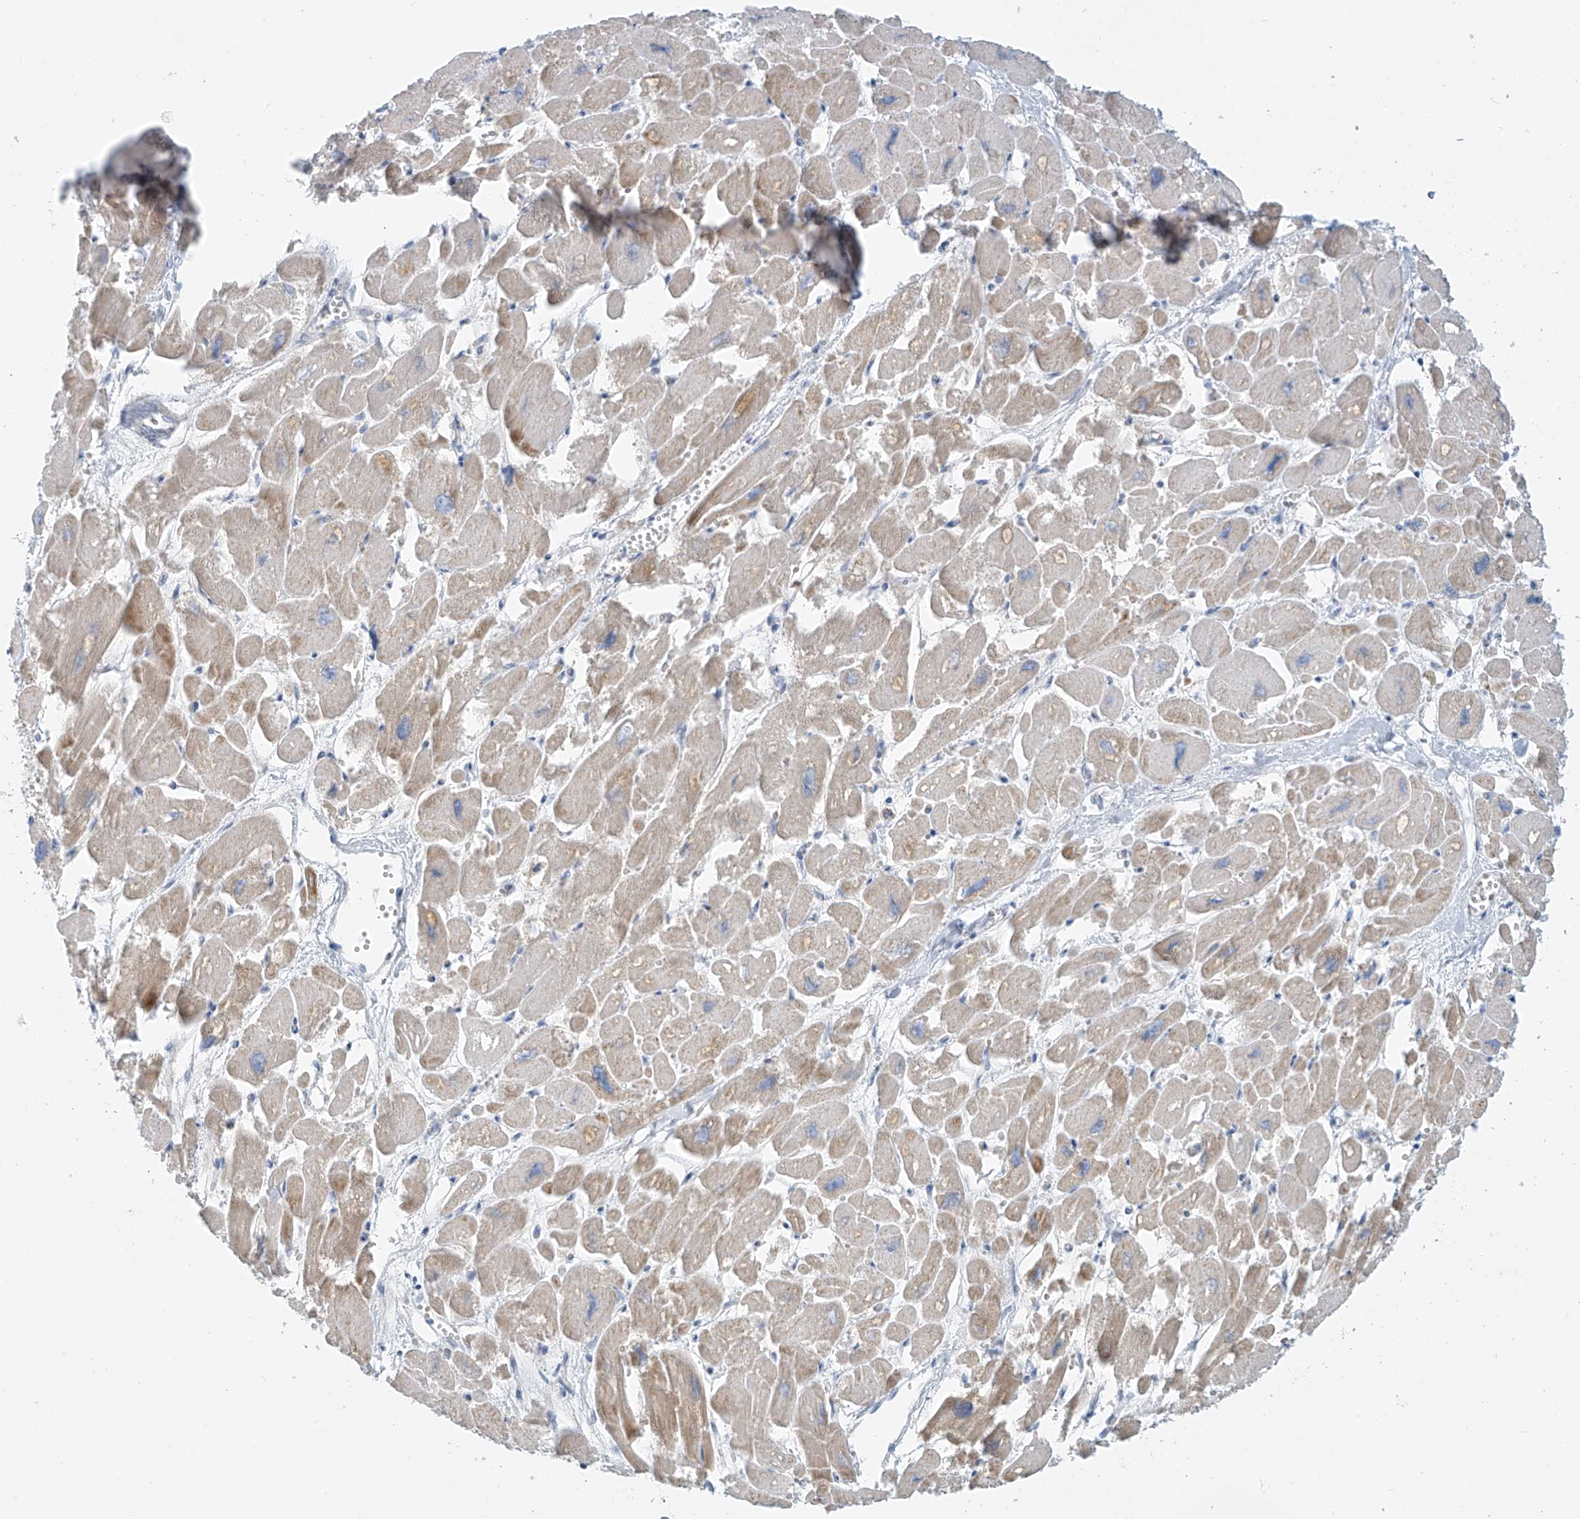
{"staining": {"intensity": "moderate", "quantity": "25%-75%", "location": "cytoplasmic/membranous"}, "tissue": "heart muscle", "cell_type": "Cardiomyocytes", "image_type": "normal", "snomed": [{"axis": "morphology", "description": "Normal tissue, NOS"}, {"axis": "topography", "description": "Heart"}], "caption": "Immunohistochemistry (DAB (3,3'-diaminobenzidine)) staining of unremarkable heart muscle displays moderate cytoplasmic/membranous protein staining in about 25%-75% of cardiomyocytes. (Brightfield microscopy of DAB IHC at high magnification).", "gene": "SLC6A12", "patient": {"sex": "male", "age": 54}}